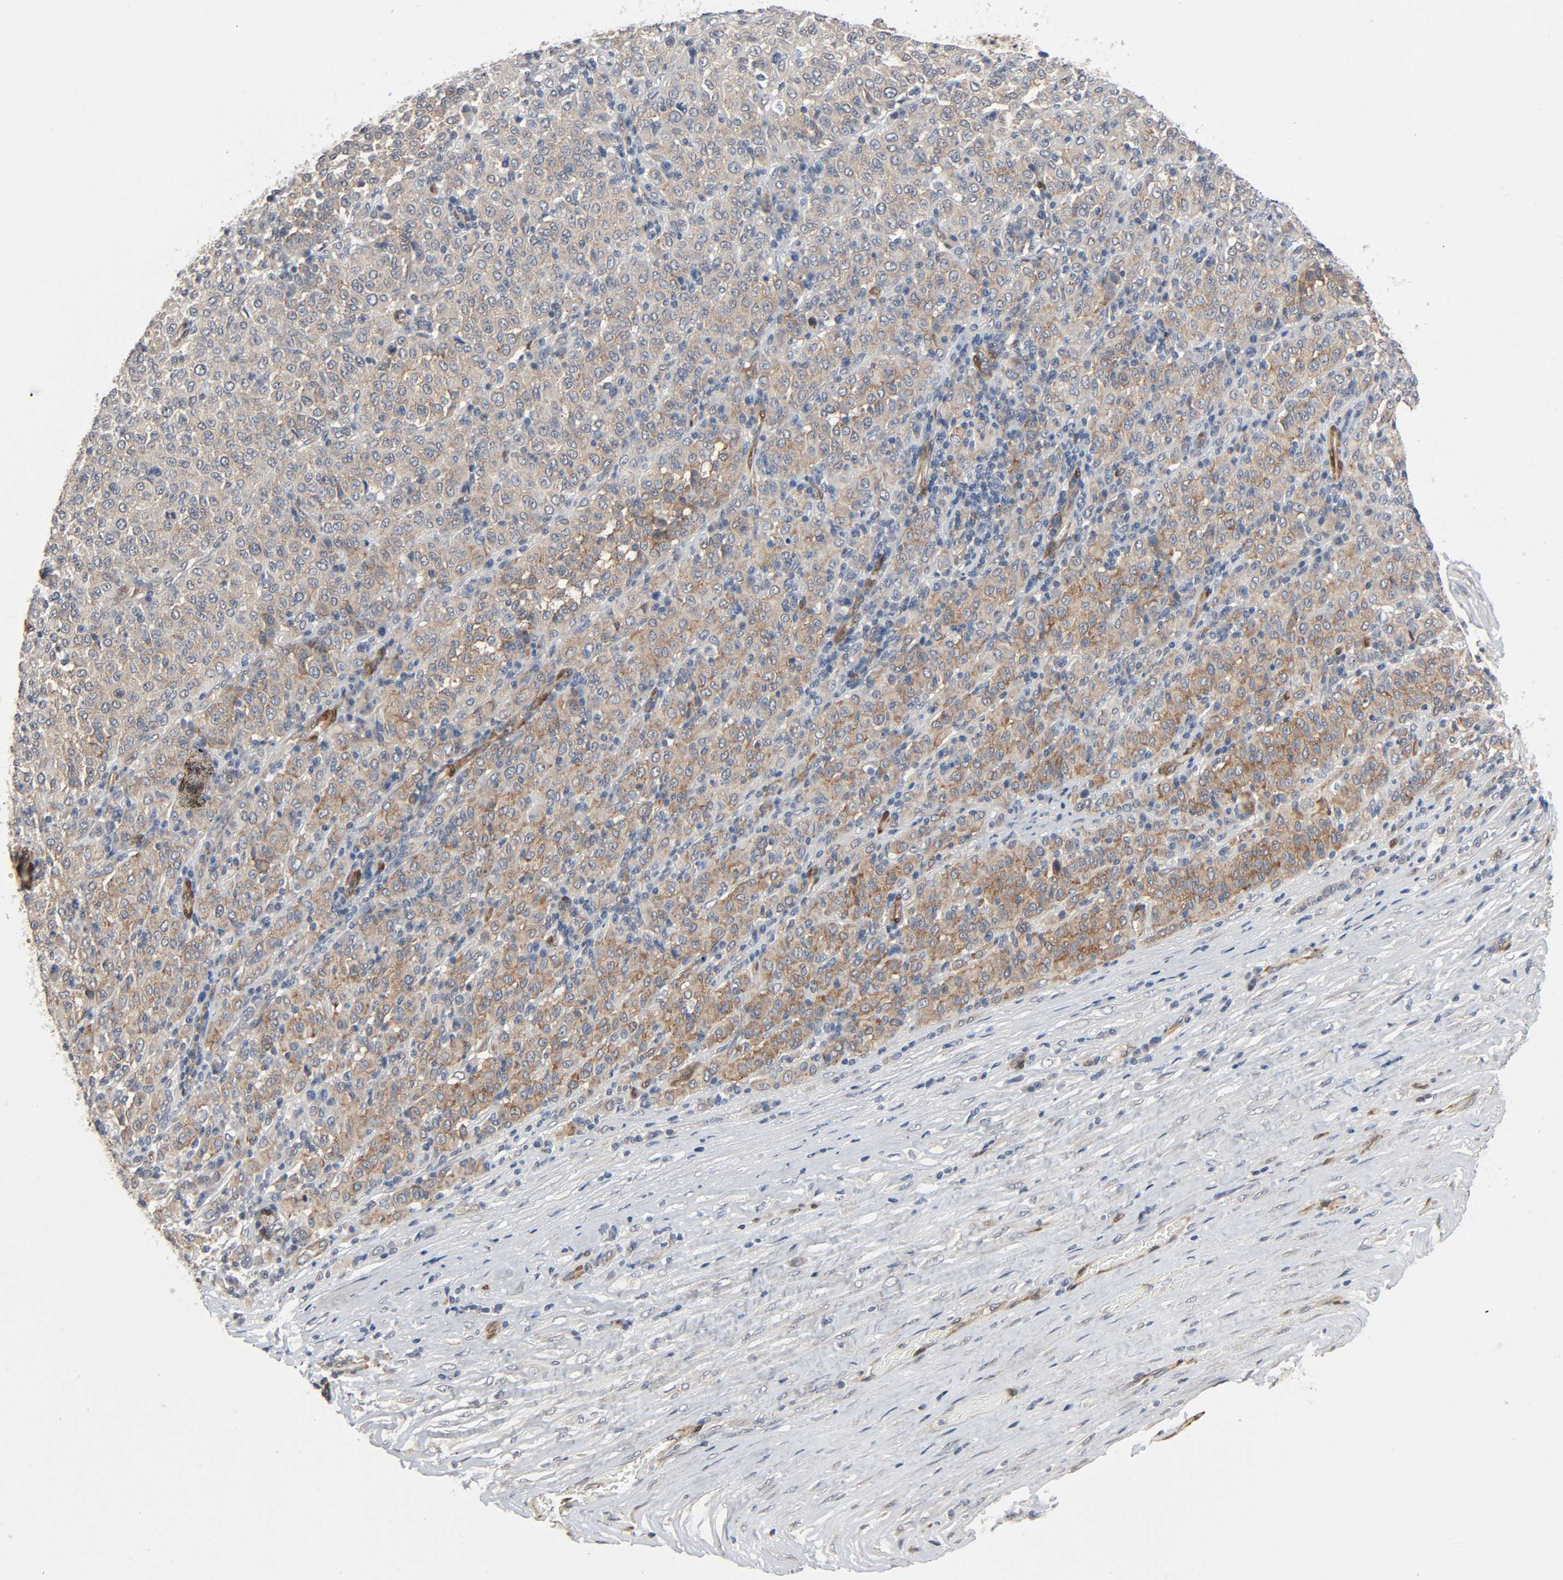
{"staining": {"intensity": "moderate", "quantity": "25%-75%", "location": "cytoplasmic/membranous"}, "tissue": "melanoma", "cell_type": "Tumor cells", "image_type": "cancer", "snomed": [{"axis": "morphology", "description": "Malignant melanoma, Metastatic site"}, {"axis": "topography", "description": "Pancreas"}], "caption": "Protein expression analysis of malignant melanoma (metastatic site) demonstrates moderate cytoplasmic/membranous expression in about 25%-75% of tumor cells.", "gene": "PTK2", "patient": {"sex": "female", "age": 30}}